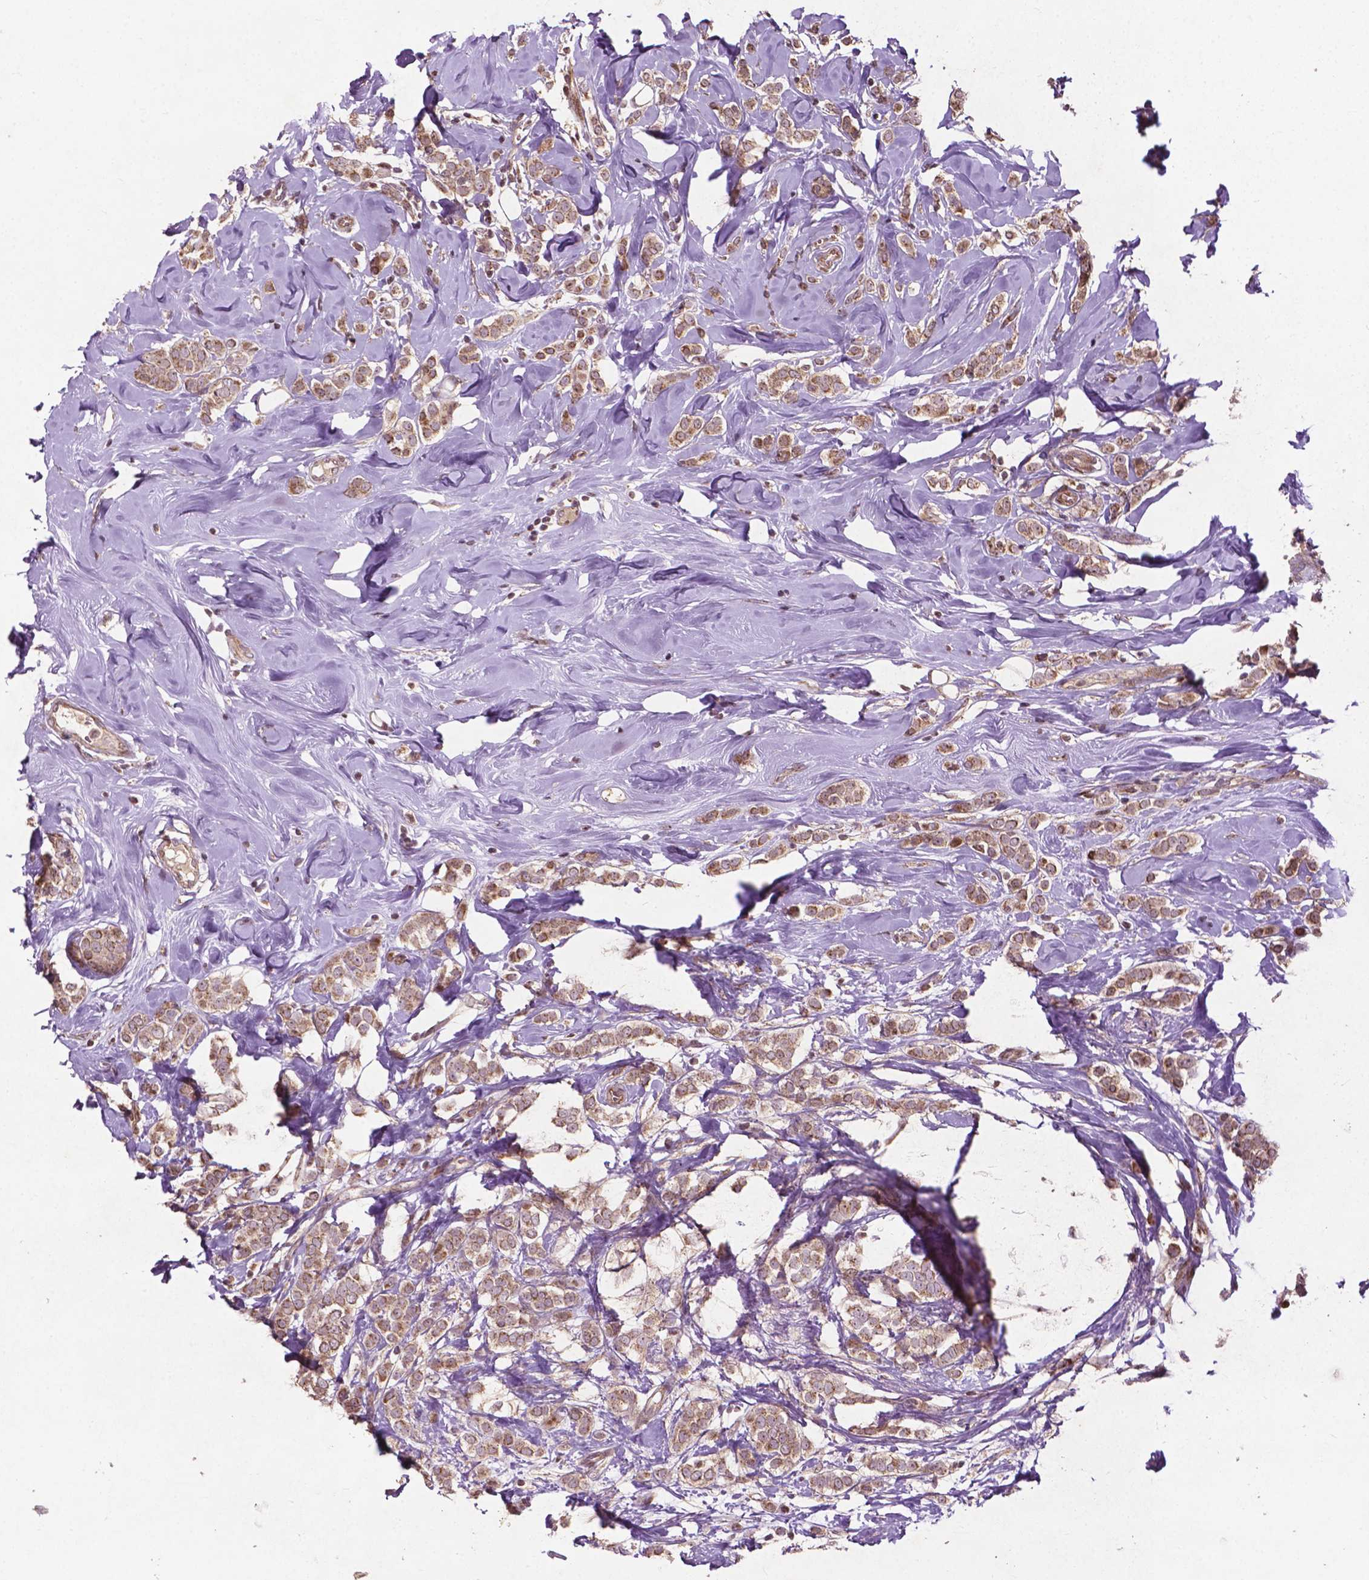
{"staining": {"intensity": "moderate", "quantity": ">75%", "location": "cytoplasmic/membranous"}, "tissue": "breast cancer", "cell_type": "Tumor cells", "image_type": "cancer", "snomed": [{"axis": "morphology", "description": "Lobular carcinoma"}, {"axis": "topography", "description": "Breast"}], "caption": "IHC (DAB) staining of human breast cancer (lobular carcinoma) demonstrates moderate cytoplasmic/membranous protein staining in about >75% of tumor cells. Nuclei are stained in blue.", "gene": "B3GALNT2", "patient": {"sex": "female", "age": 49}}